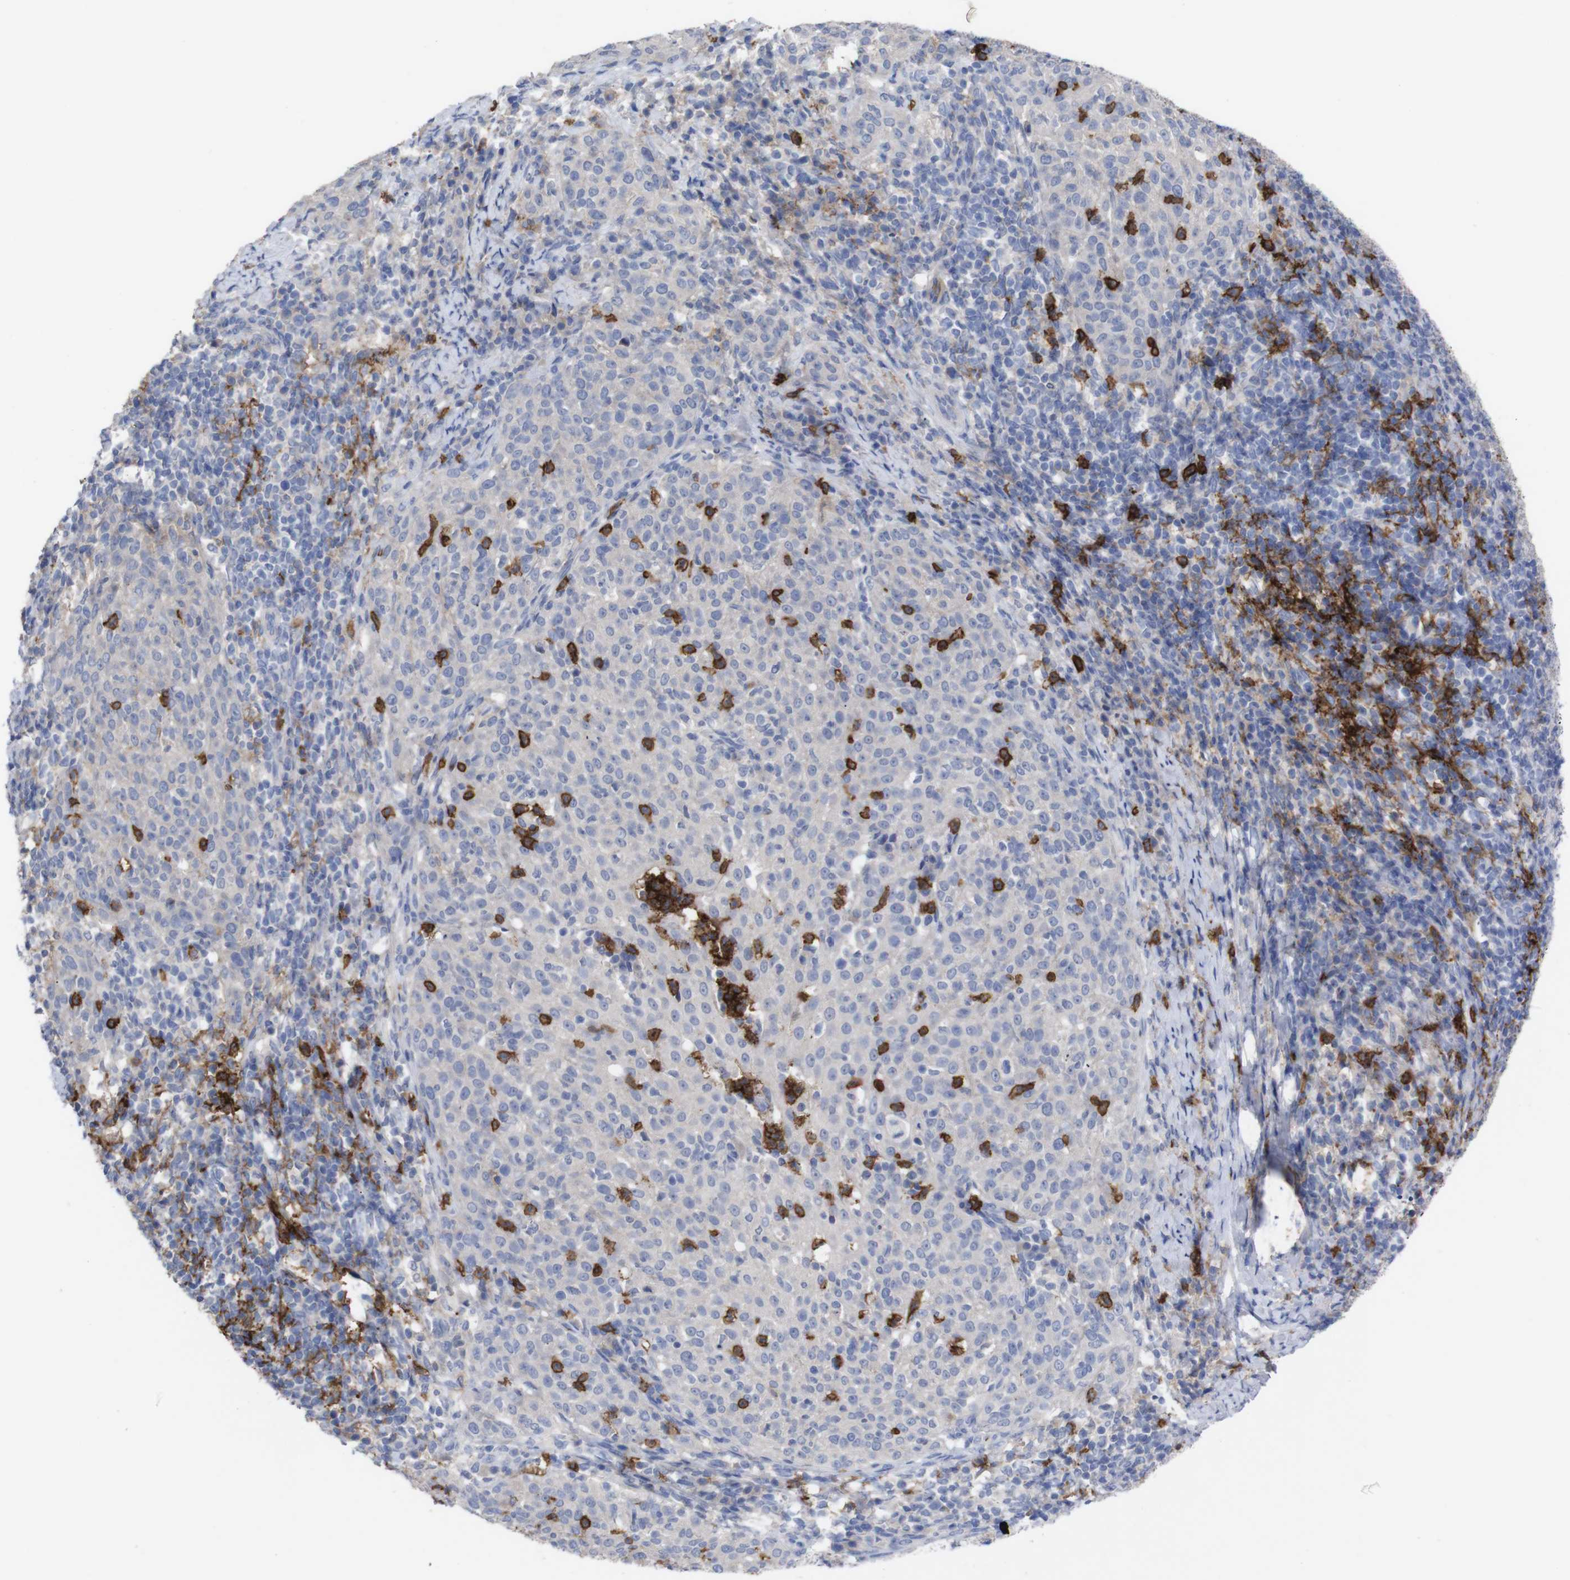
{"staining": {"intensity": "negative", "quantity": "none", "location": "none"}, "tissue": "cervical cancer", "cell_type": "Tumor cells", "image_type": "cancer", "snomed": [{"axis": "morphology", "description": "Squamous cell carcinoma, NOS"}, {"axis": "topography", "description": "Cervix"}], "caption": "Immunohistochemistry (IHC) of cervical cancer (squamous cell carcinoma) demonstrates no staining in tumor cells.", "gene": "C5AR1", "patient": {"sex": "female", "age": 51}}